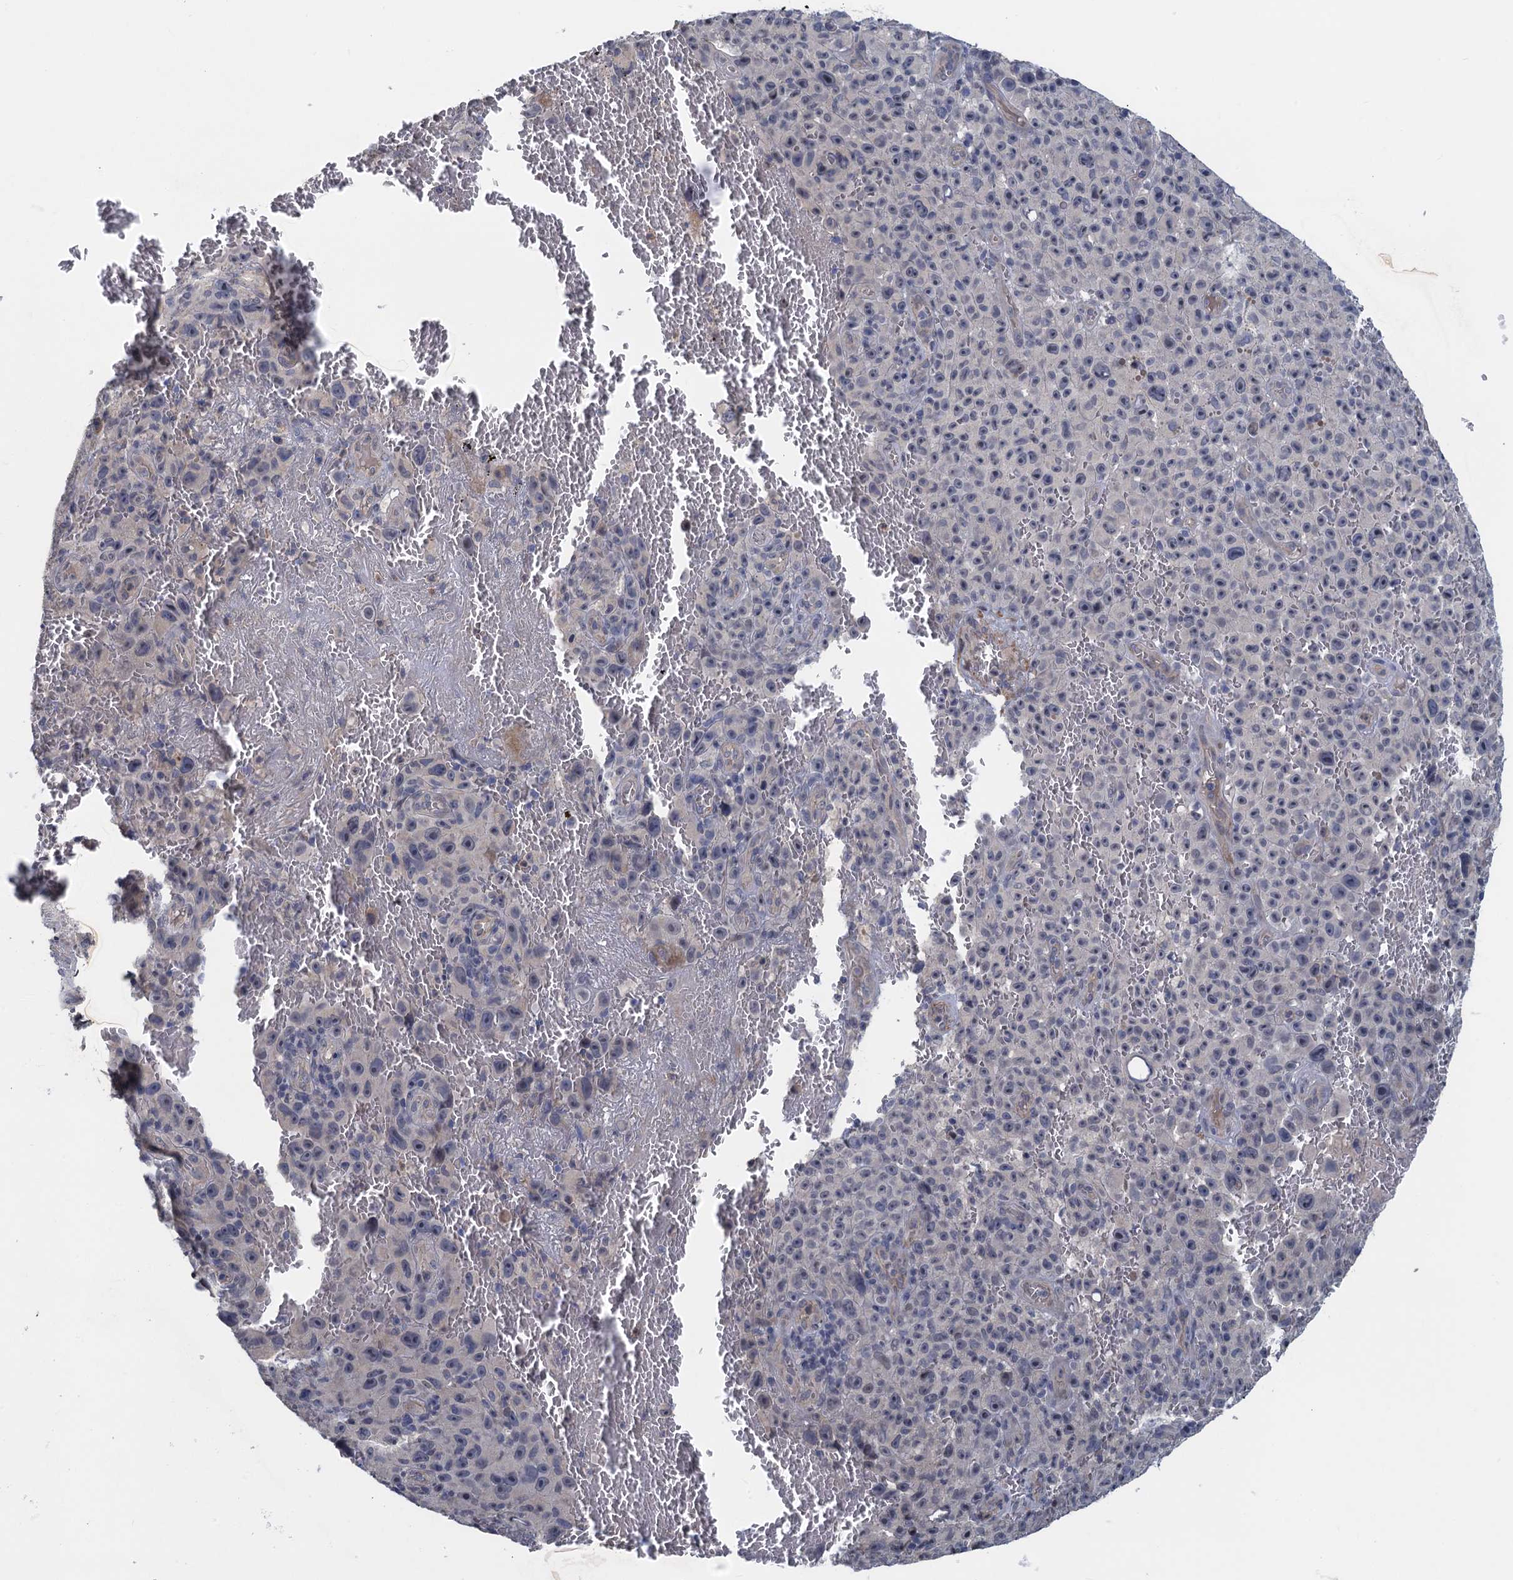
{"staining": {"intensity": "negative", "quantity": "none", "location": "none"}, "tissue": "melanoma", "cell_type": "Tumor cells", "image_type": "cancer", "snomed": [{"axis": "morphology", "description": "Malignant melanoma, NOS"}, {"axis": "topography", "description": "Skin"}], "caption": "Histopathology image shows no significant protein positivity in tumor cells of melanoma.", "gene": "MYO16", "patient": {"sex": "female", "age": 82}}